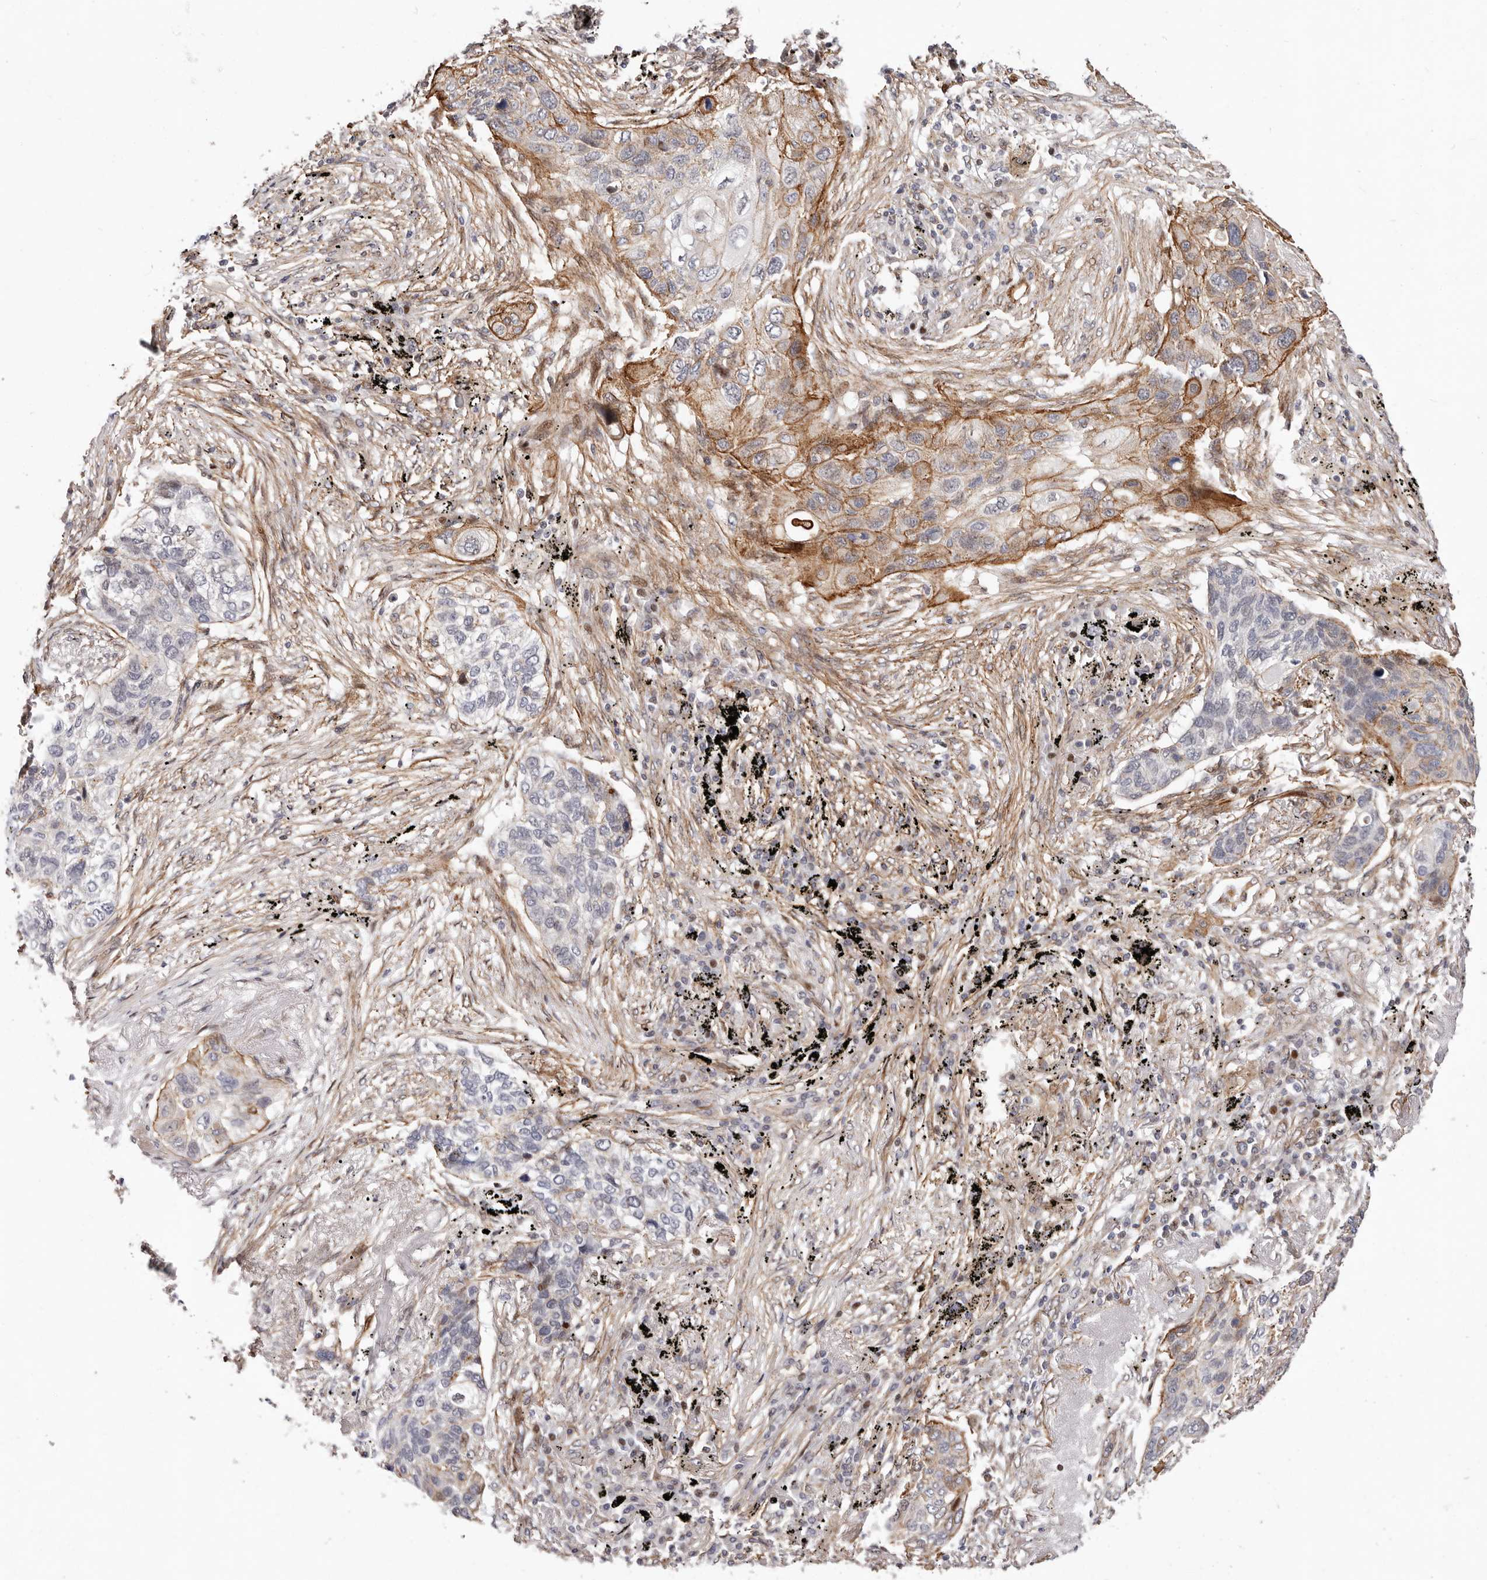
{"staining": {"intensity": "moderate", "quantity": "25%-75%", "location": "cytoplasmic/membranous"}, "tissue": "lung cancer", "cell_type": "Tumor cells", "image_type": "cancer", "snomed": [{"axis": "morphology", "description": "Squamous cell carcinoma, NOS"}, {"axis": "topography", "description": "Lung"}], "caption": "The histopathology image demonstrates staining of squamous cell carcinoma (lung), revealing moderate cytoplasmic/membranous protein expression (brown color) within tumor cells.", "gene": "EPHX3", "patient": {"sex": "female", "age": 63}}